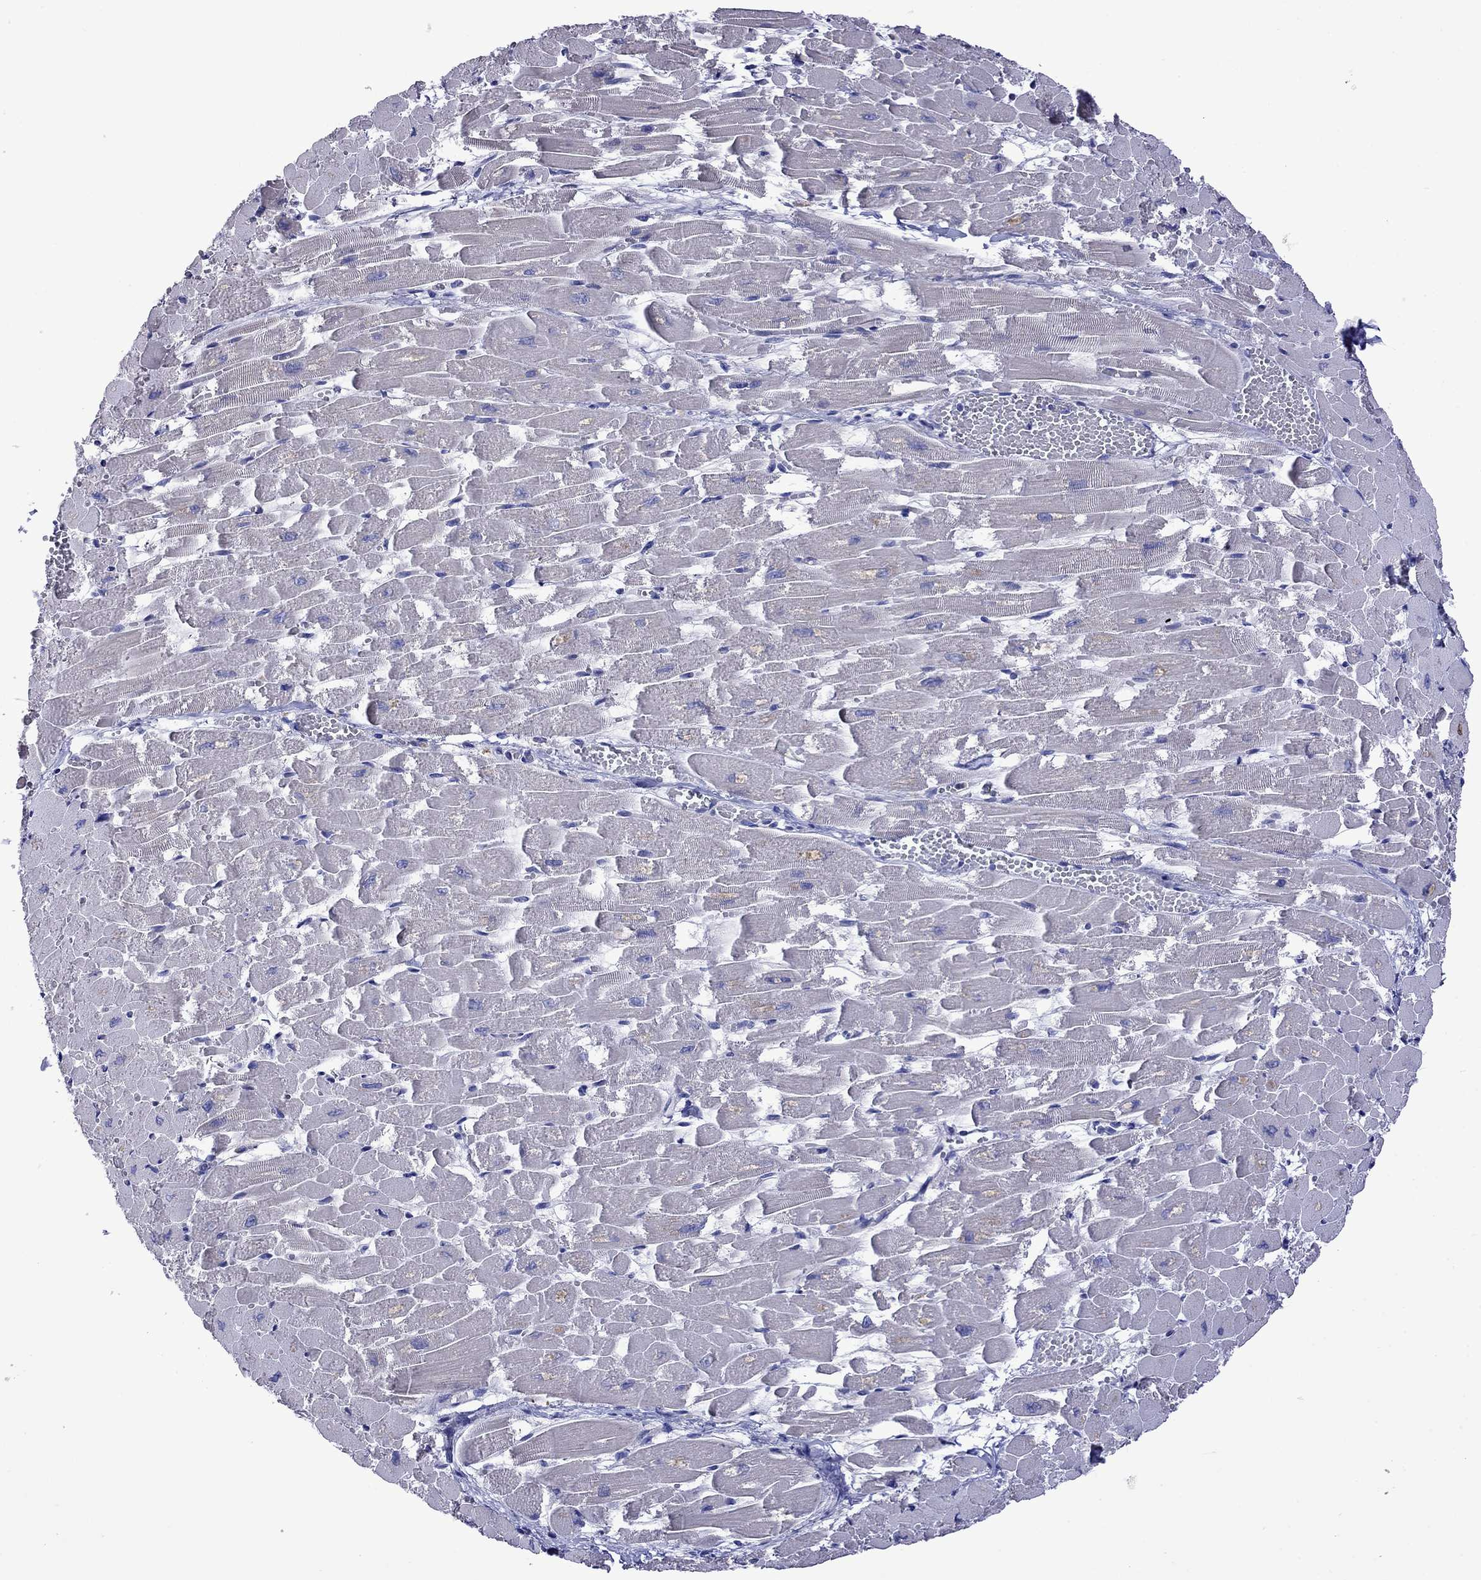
{"staining": {"intensity": "negative", "quantity": "none", "location": "none"}, "tissue": "heart muscle", "cell_type": "Cardiomyocytes", "image_type": "normal", "snomed": [{"axis": "morphology", "description": "Normal tissue, NOS"}, {"axis": "topography", "description": "Heart"}], "caption": "Image shows no protein staining in cardiomyocytes of normal heart muscle.", "gene": "STAR", "patient": {"sex": "female", "age": 52}}